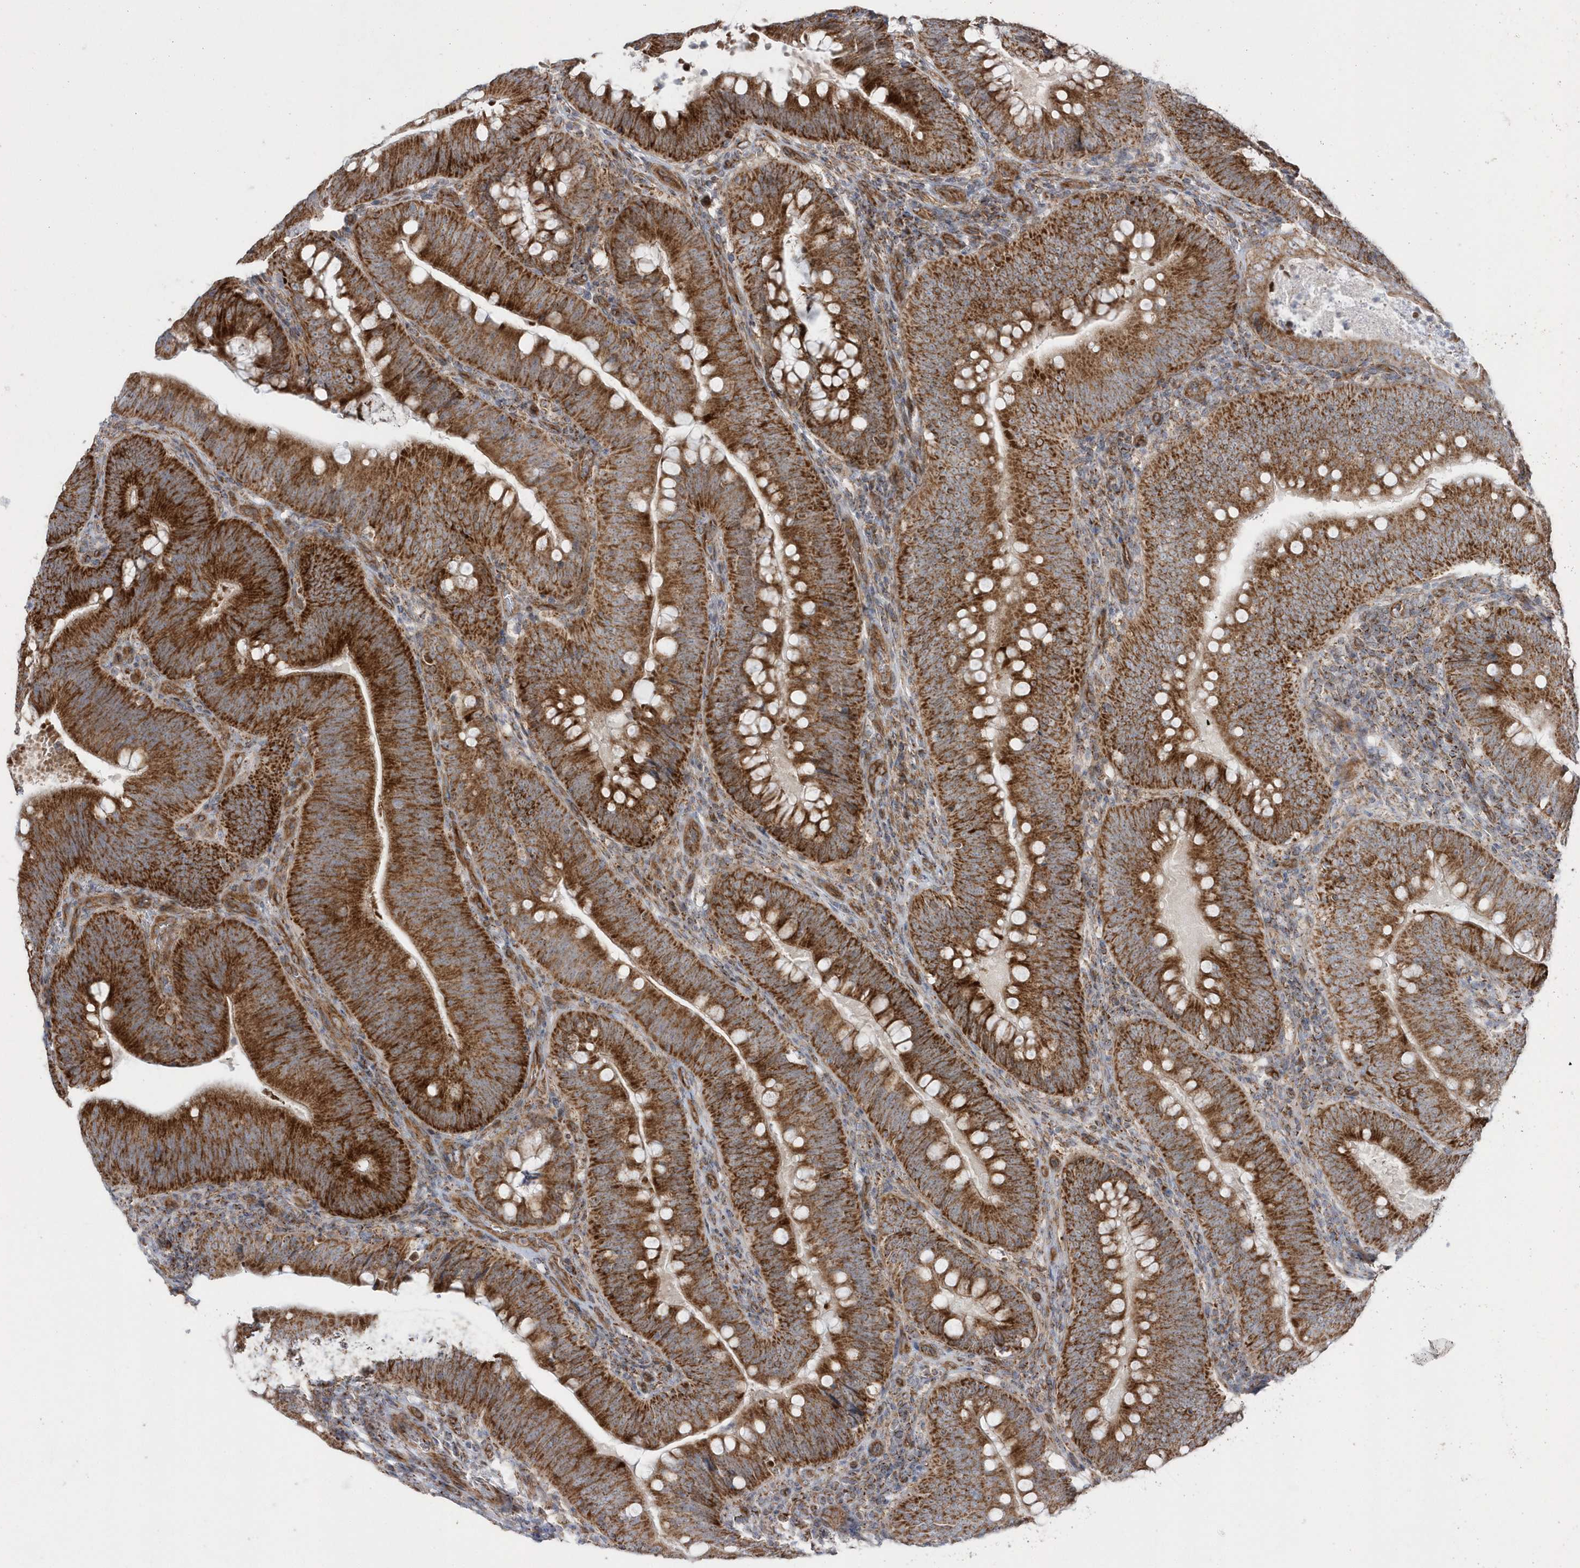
{"staining": {"intensity": "strong", "quantity": ">75%", "location": "cytoplasmic/membranous"}, "tissue": "colorectal cancer", "cell_type": "Tumor cells", "image_type": "cancer", "snomed": [{"axis": "morphology", "description": "Normal tissue, NOS"}, {"axis": "topography", "description": "Colon"}], "caption": "Protein expression by IHC displays strong cytoplasmic/membranous staining in approximately >75% of tumor cells in colorectal cancer. (DAB = brown stain, brightfield microscopy at high magnification).", "gene": "OPA1", "patient": {"sex": "female", "age": 82}}